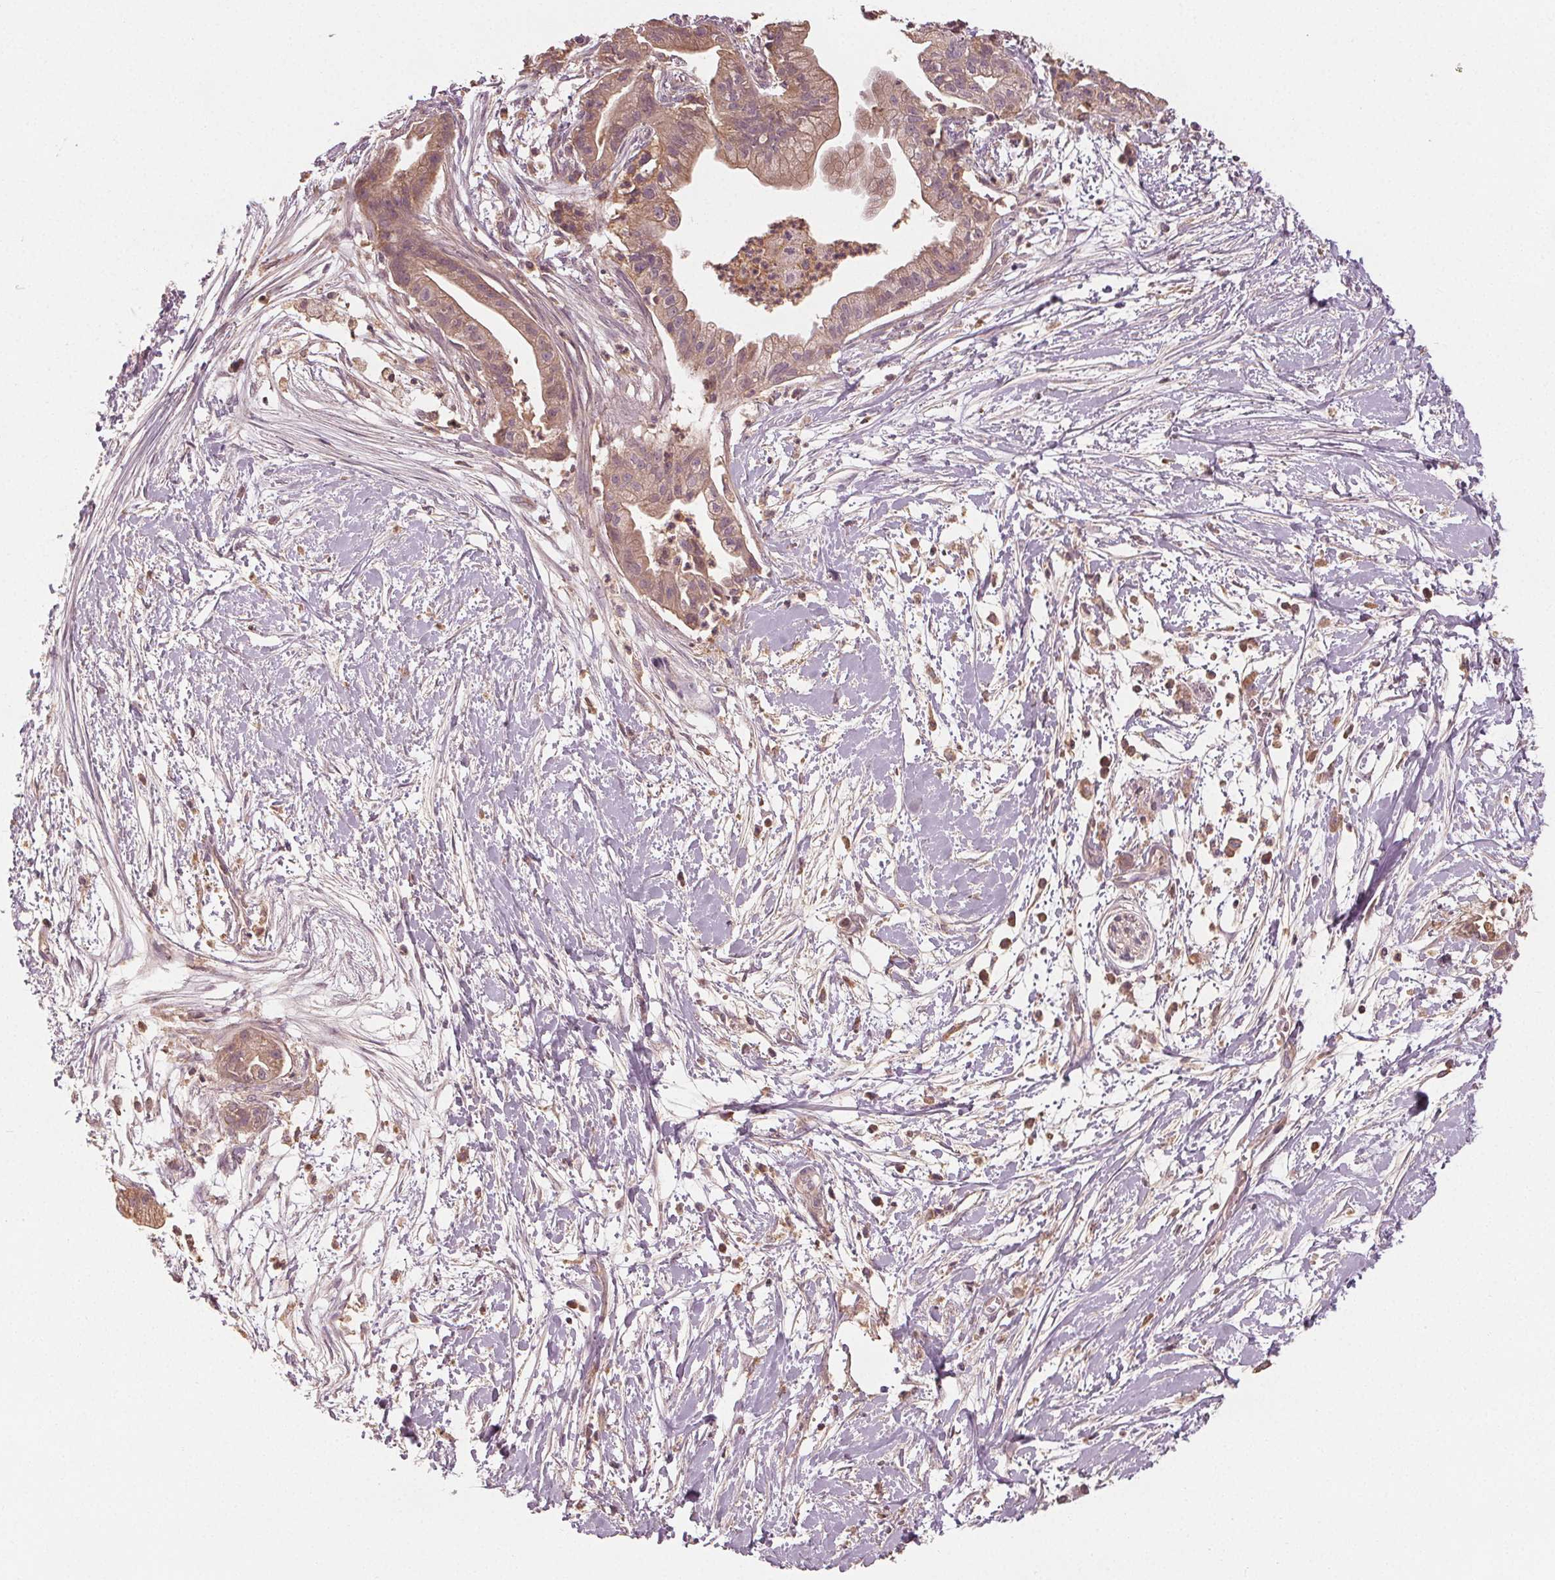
{"staining": {"intensity": "moderate", "quantity": ">75%", "location": "cytoplasmic/membranous"}, "tissue": "pancreatic cancer", "cell_type": "Tumor cells", "image_type": "cancer", "snomed": [{"axis": "morphology", "description": "Normal tissue, NOS"}, {"axis": "morphology", "description": "Adenocarcinoma, NOS"}, {"axis": "topography", "description": "Lymph node"}, {"axis": "topography", "description": "Pancreas"}], "caption": "Pancreatic cancer stained for a protein demonstrates moderate cytoplasmic/membranous positivity in tumor cells.", "gene": "GNB2", "patient": {"sex": "female", "age": 58}}